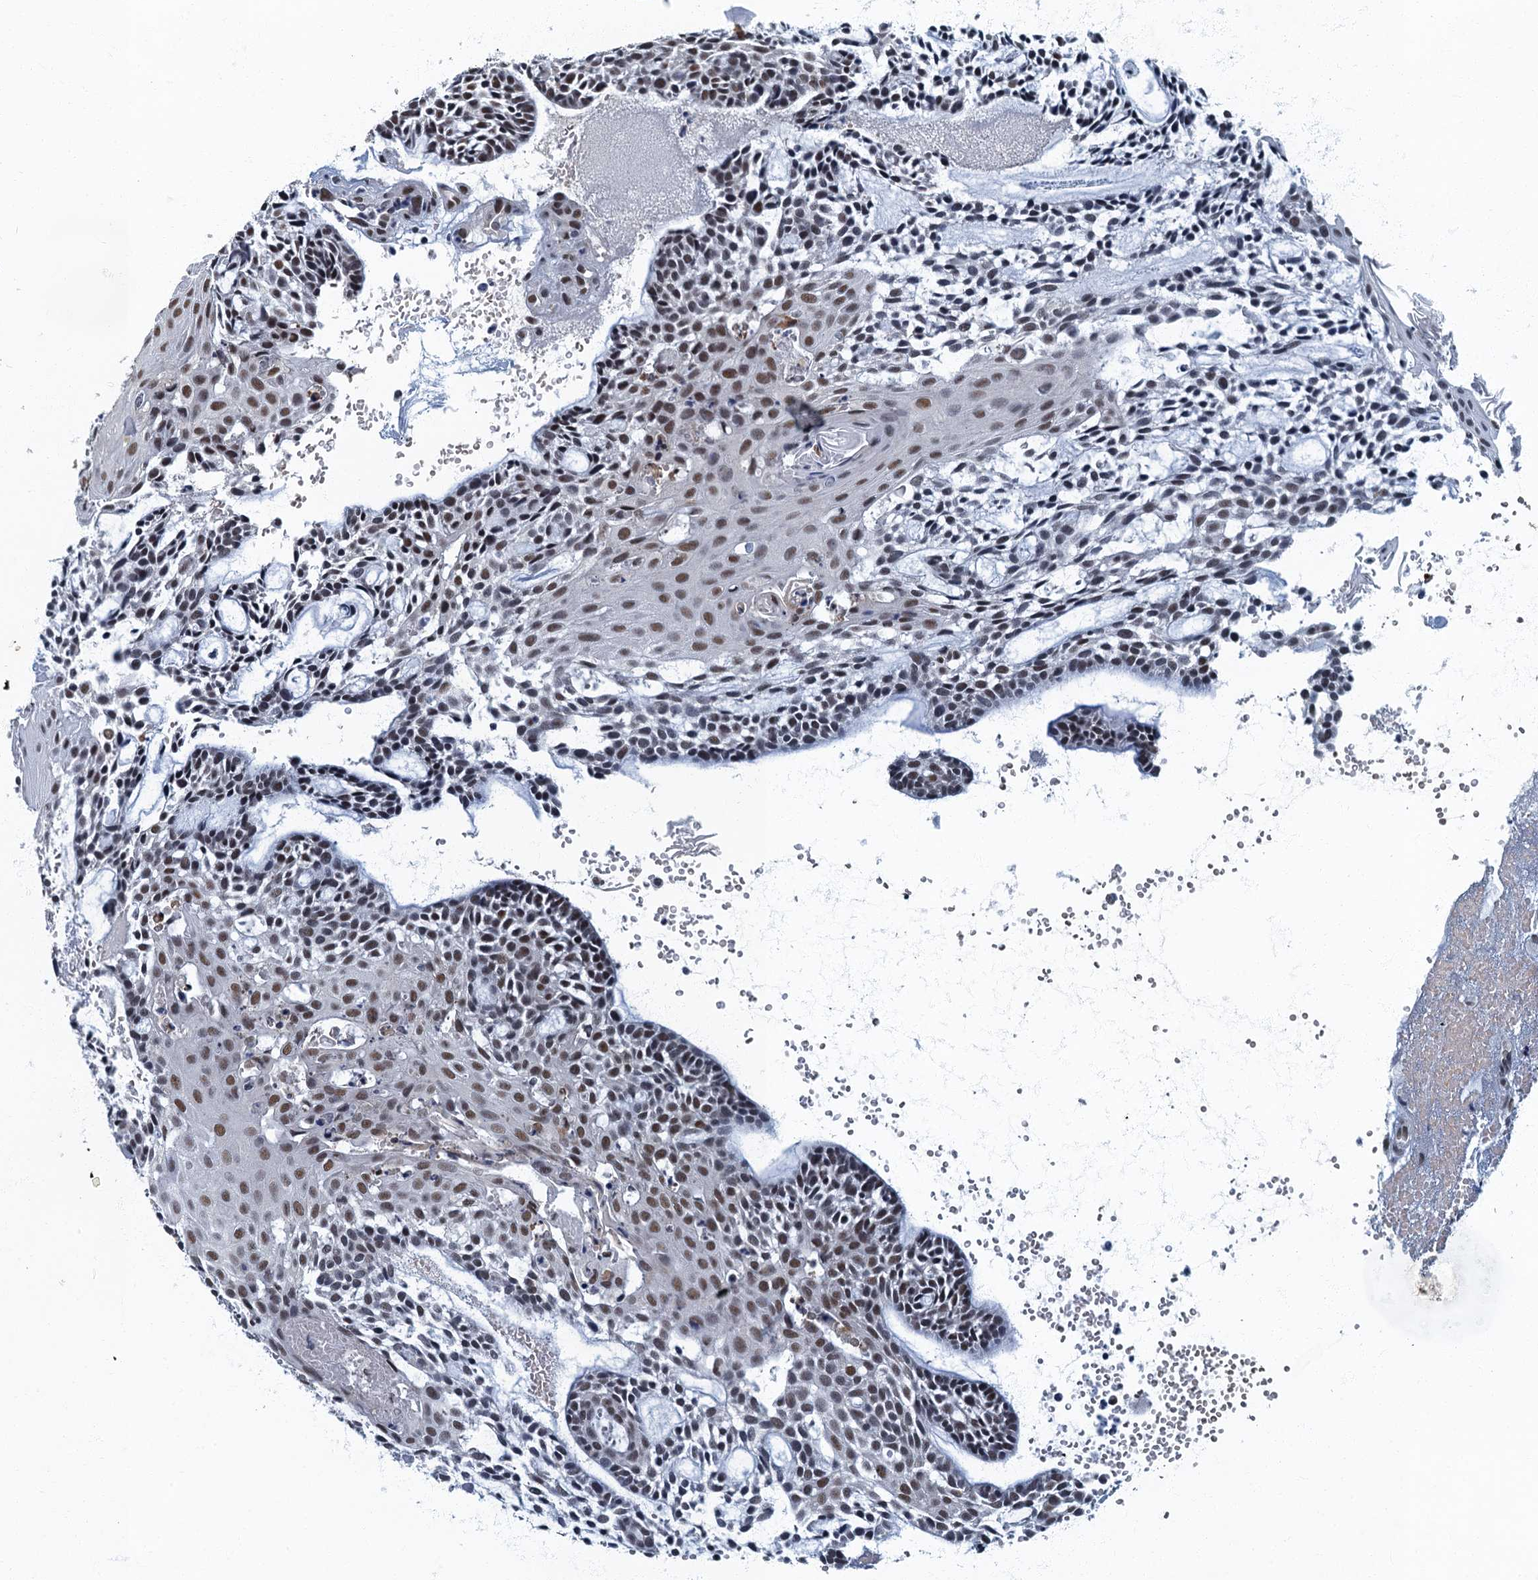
{"staining": {"intensity": "moderate", "quantity": ">75%", "location": "nuclear"}, "tissue": "head and neck cancer", "cell_type": "Tumor cells", "image_type": "cancer", "snomed": [{"axis": "morphology", "description": "Adenocarcinoma, NOS"}, {"axis": "topography", "description": "Subcutis"}, {"axis": "topography", "description": "Head-Neck"}], "caption": "This image reveals IHC staining of head and neck cancer, with medium moderate nuclear positivity in approximately >75% of tumor cells.", "gene": "GADL1", "patient": {"sex": "female", "age": 73}}